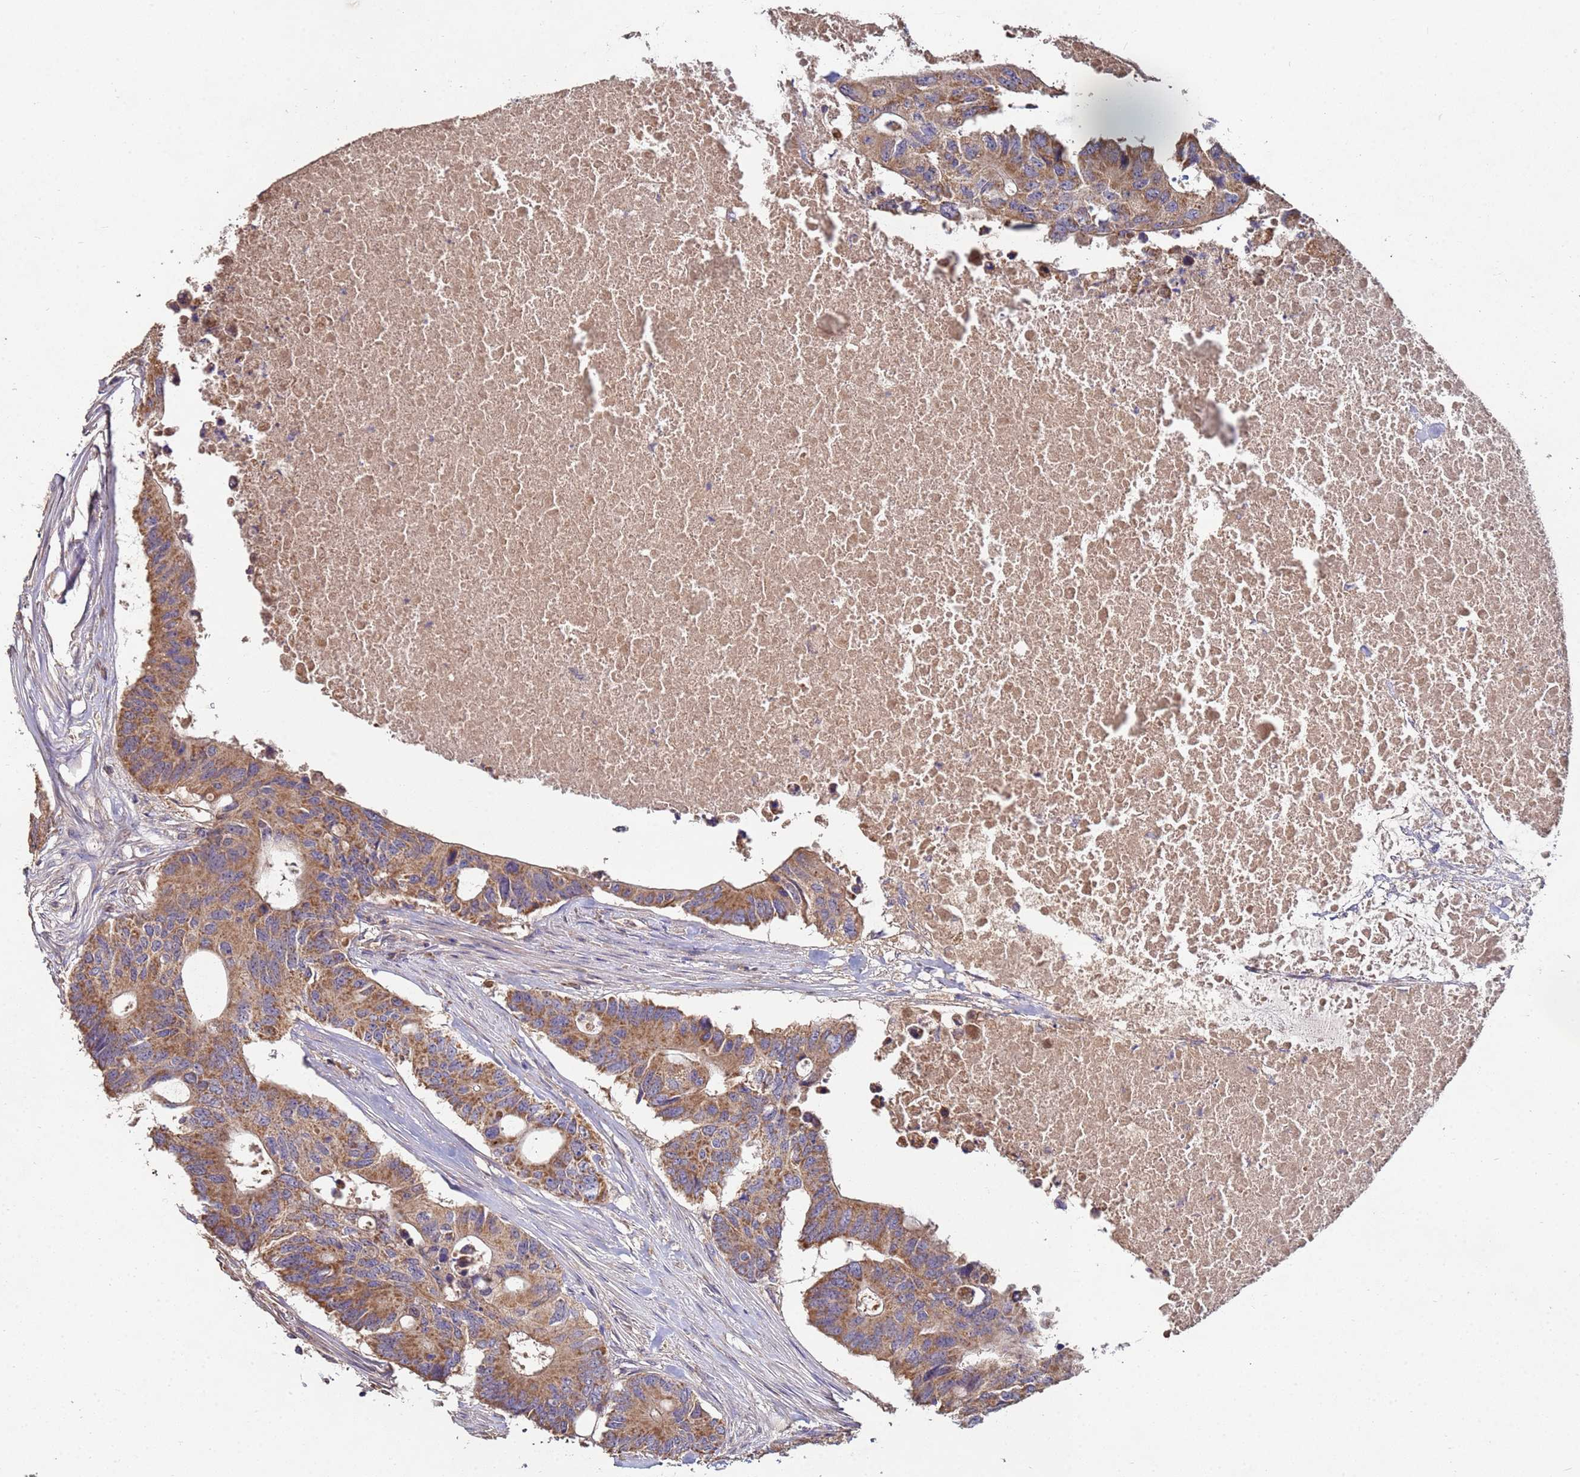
{"staining": {"intensity": "moderate", "quantity": ">75%", "location": "cytoplasmic/membranous"}, "tissue": "colorectal cancer", "cell_type": "Tumor cells", "image_type": "cancer", "snomed": [{"axis": "morphology", "description": "Adenocarcinoma, NOS"}, {"axis": "topography", "description": "Colon"}], "caption": "A brown stain highlights moderate cytoplasmic/membranous staining of a protein in human colorectal cancer (adenocarcinoma) tumor cells. Using DAB (3,3'-diaminobenzidine) (brown) and hematoxylin (blue) stains, captured at high magnification using brightfield microscopy.", "gene": "C5orf34", "patient": {"sex": "male", "age": 71}}